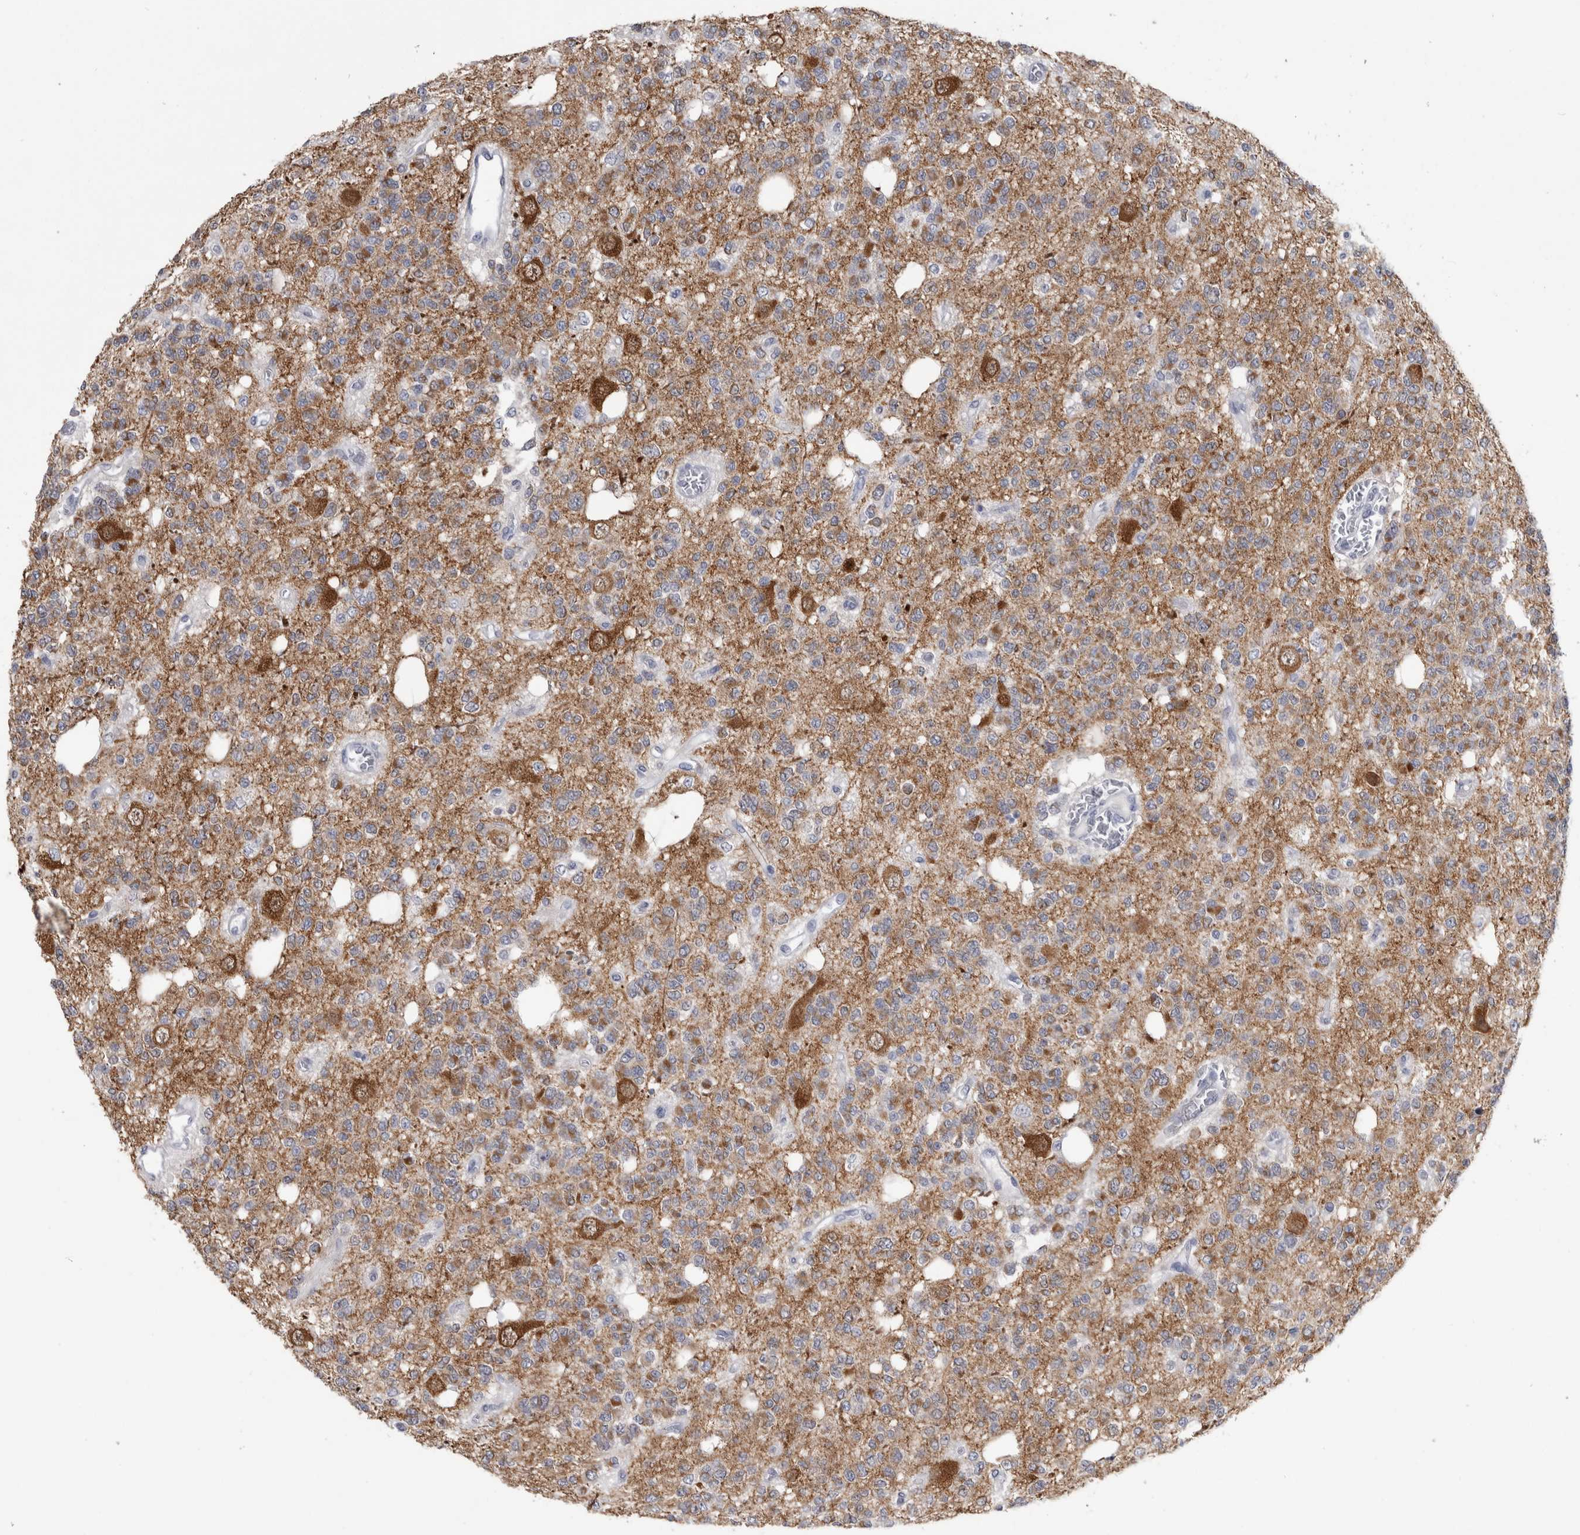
{"staining": {"intensity": "moderate", "quantity": "25%-75%", "location": "cytoplasmic/membranous"}, "tissue": "glioma", "cell_type": "Tumor cells", "image_type": "cancer", "snomed": [{"axis": "morphology", "description": "Glioma, malignant, Low grade"}, {"axis": "topography", "description": "Brain"}], "caption": "A brown stain shows moderate cytoplasmic/membranous expression of a protein in human glioma tumor cells.", "gene": "ACOT7", "patient": {"sex": "male", "age": 38}}